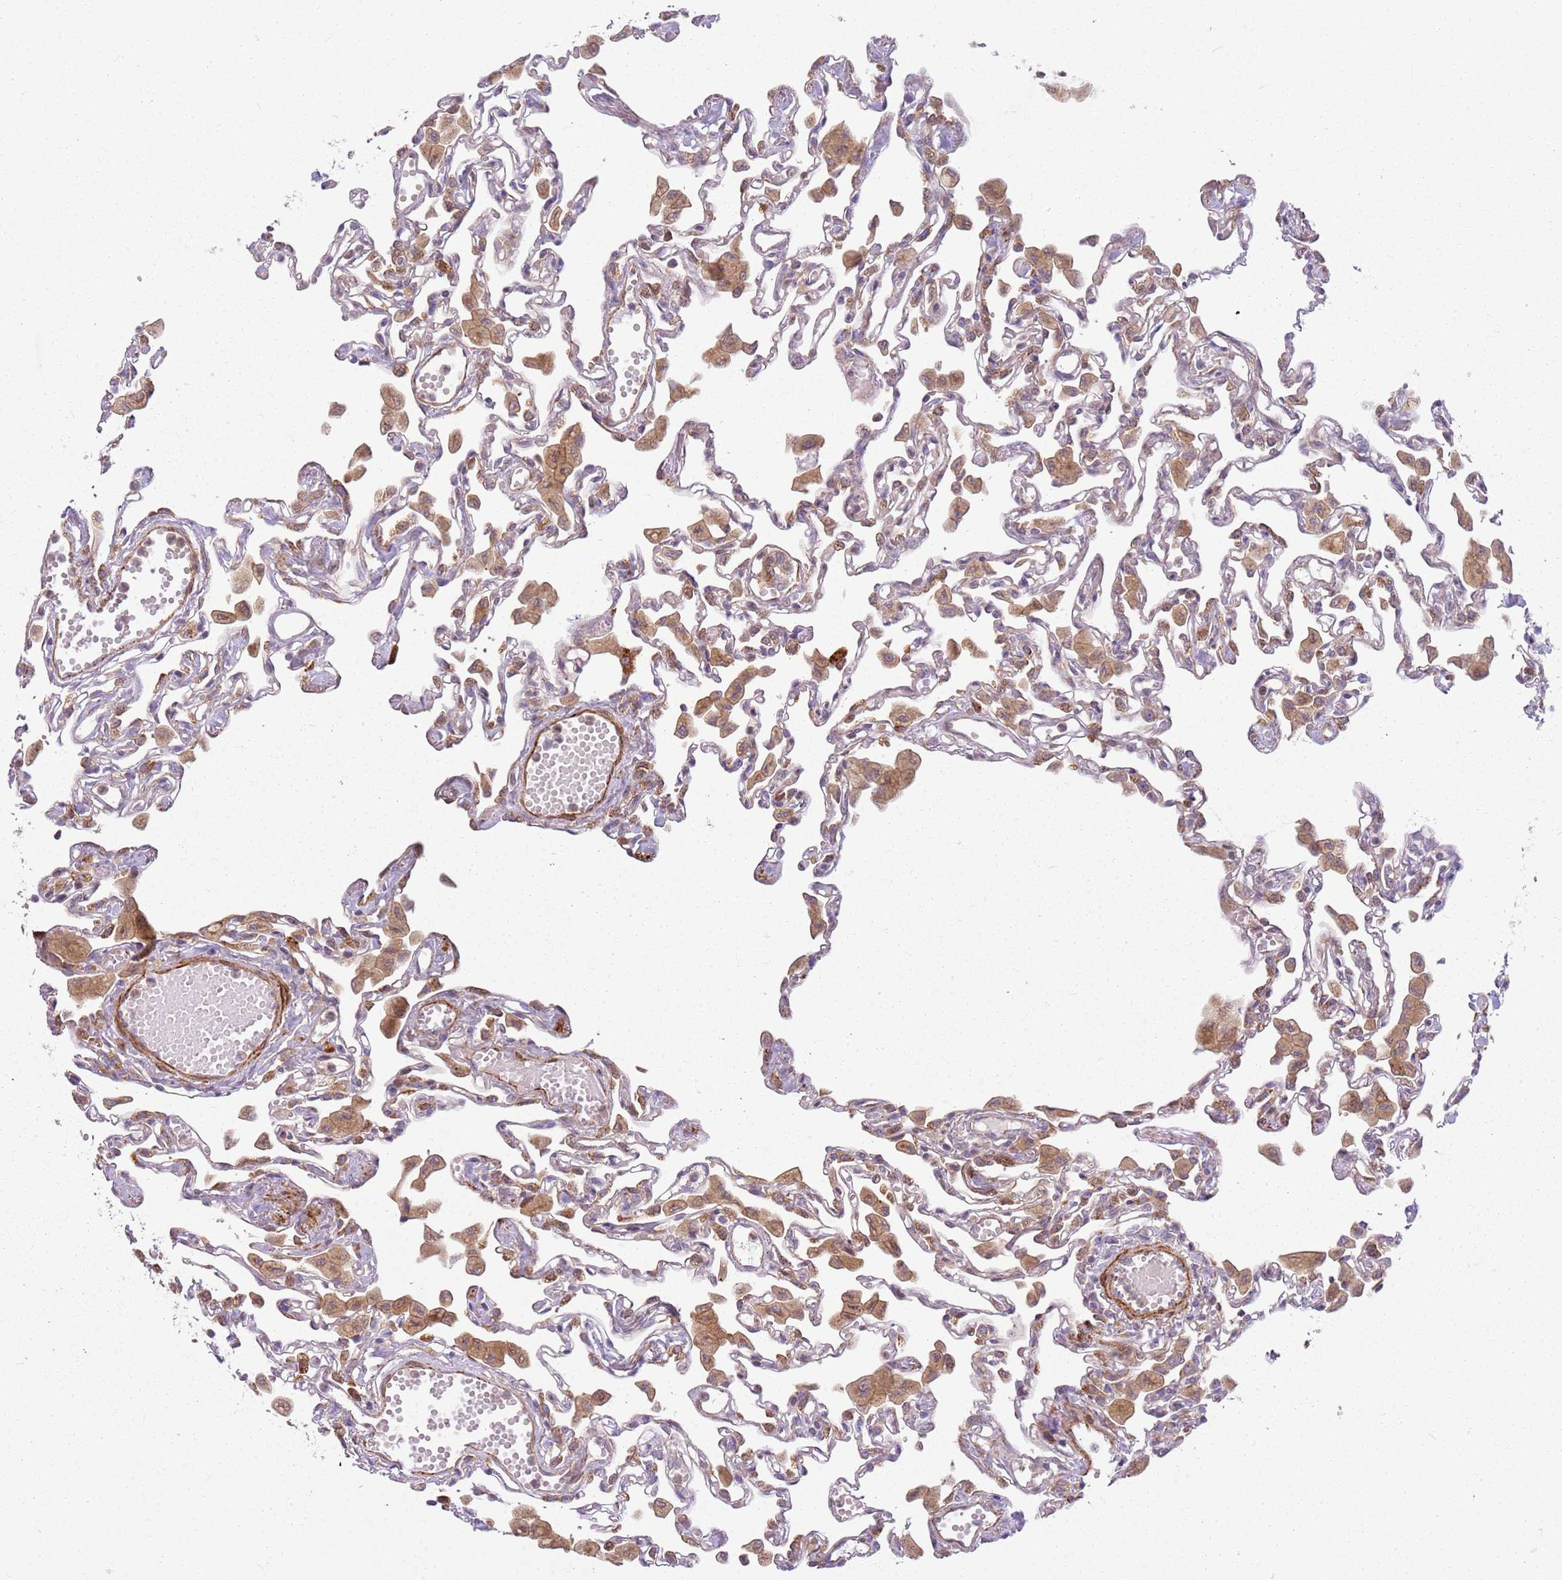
{"staining": {"intensity": "weak", "quantity": "<25%", "location": "cytoplasmic/membranous"}, "tissue": "lung", "cell_type": "Alveolar cells", "image_type": "normal", "snomed": [{"axis": "morphology", "description": "Normal tissue, NOS"}, {"axis": "topography", "description": "Bronchus"}, {"axis": "topography", "description": "Lung"}], "caption": "Immunohistochemistry micrograph of normal lung: lung stained with DAB (3,3'-diaminobenzidine) demonstrates no significant protein positivity in alveolar cells. The staining is performed using DAB brown chromogen with nuclei counter-stained in using hematoxylin.", "gene": "PVRIG", "patient": {"sex": "female", "age": 49}}